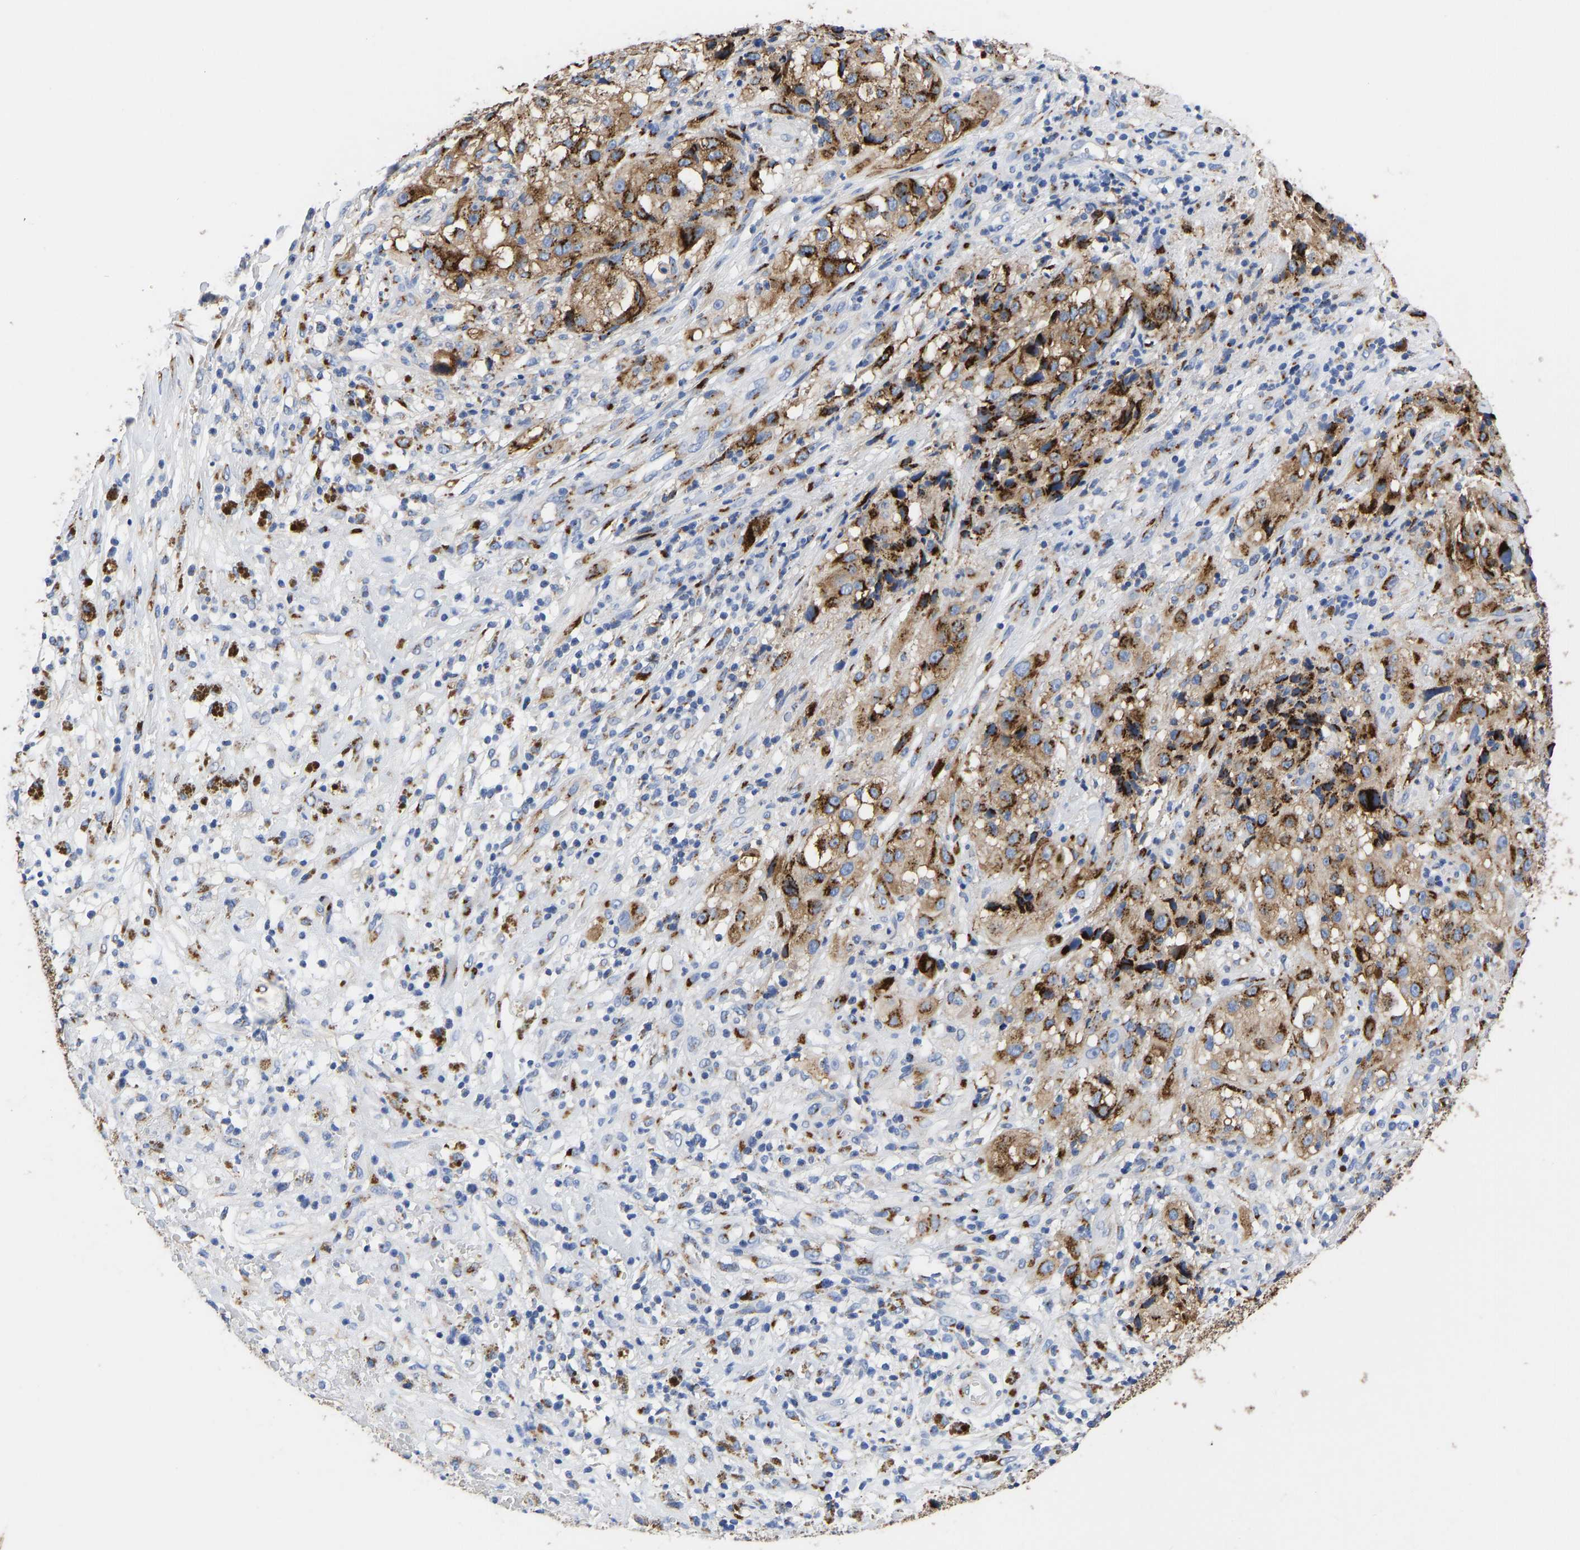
{"staining": {"intensity": "moderate", "quantity": ">75%", "location": "cytoplasmic/membranous"}, "tissue": "melanoma", "cell_type": "Tumor cells", "image_type": "cancer", "snomed": [{"axis": "morphology", "description": "Necrosis, NOS"}, {"axis": "morphology", "description": "Malignant melanoma, NOS"}, {"axis": "topography", "description": "Skin"}], "caption": "This histopathology image reveals malignant melanoma stained with immunohistochemistry to label a protein in brown. The cytoplasmic/membranous of tumor cells show moderate positivity for the protein. Nuclei are counter-stained blue.", "gene": "TMEM87A", "patient": {"sex": "female", "age": 87}}